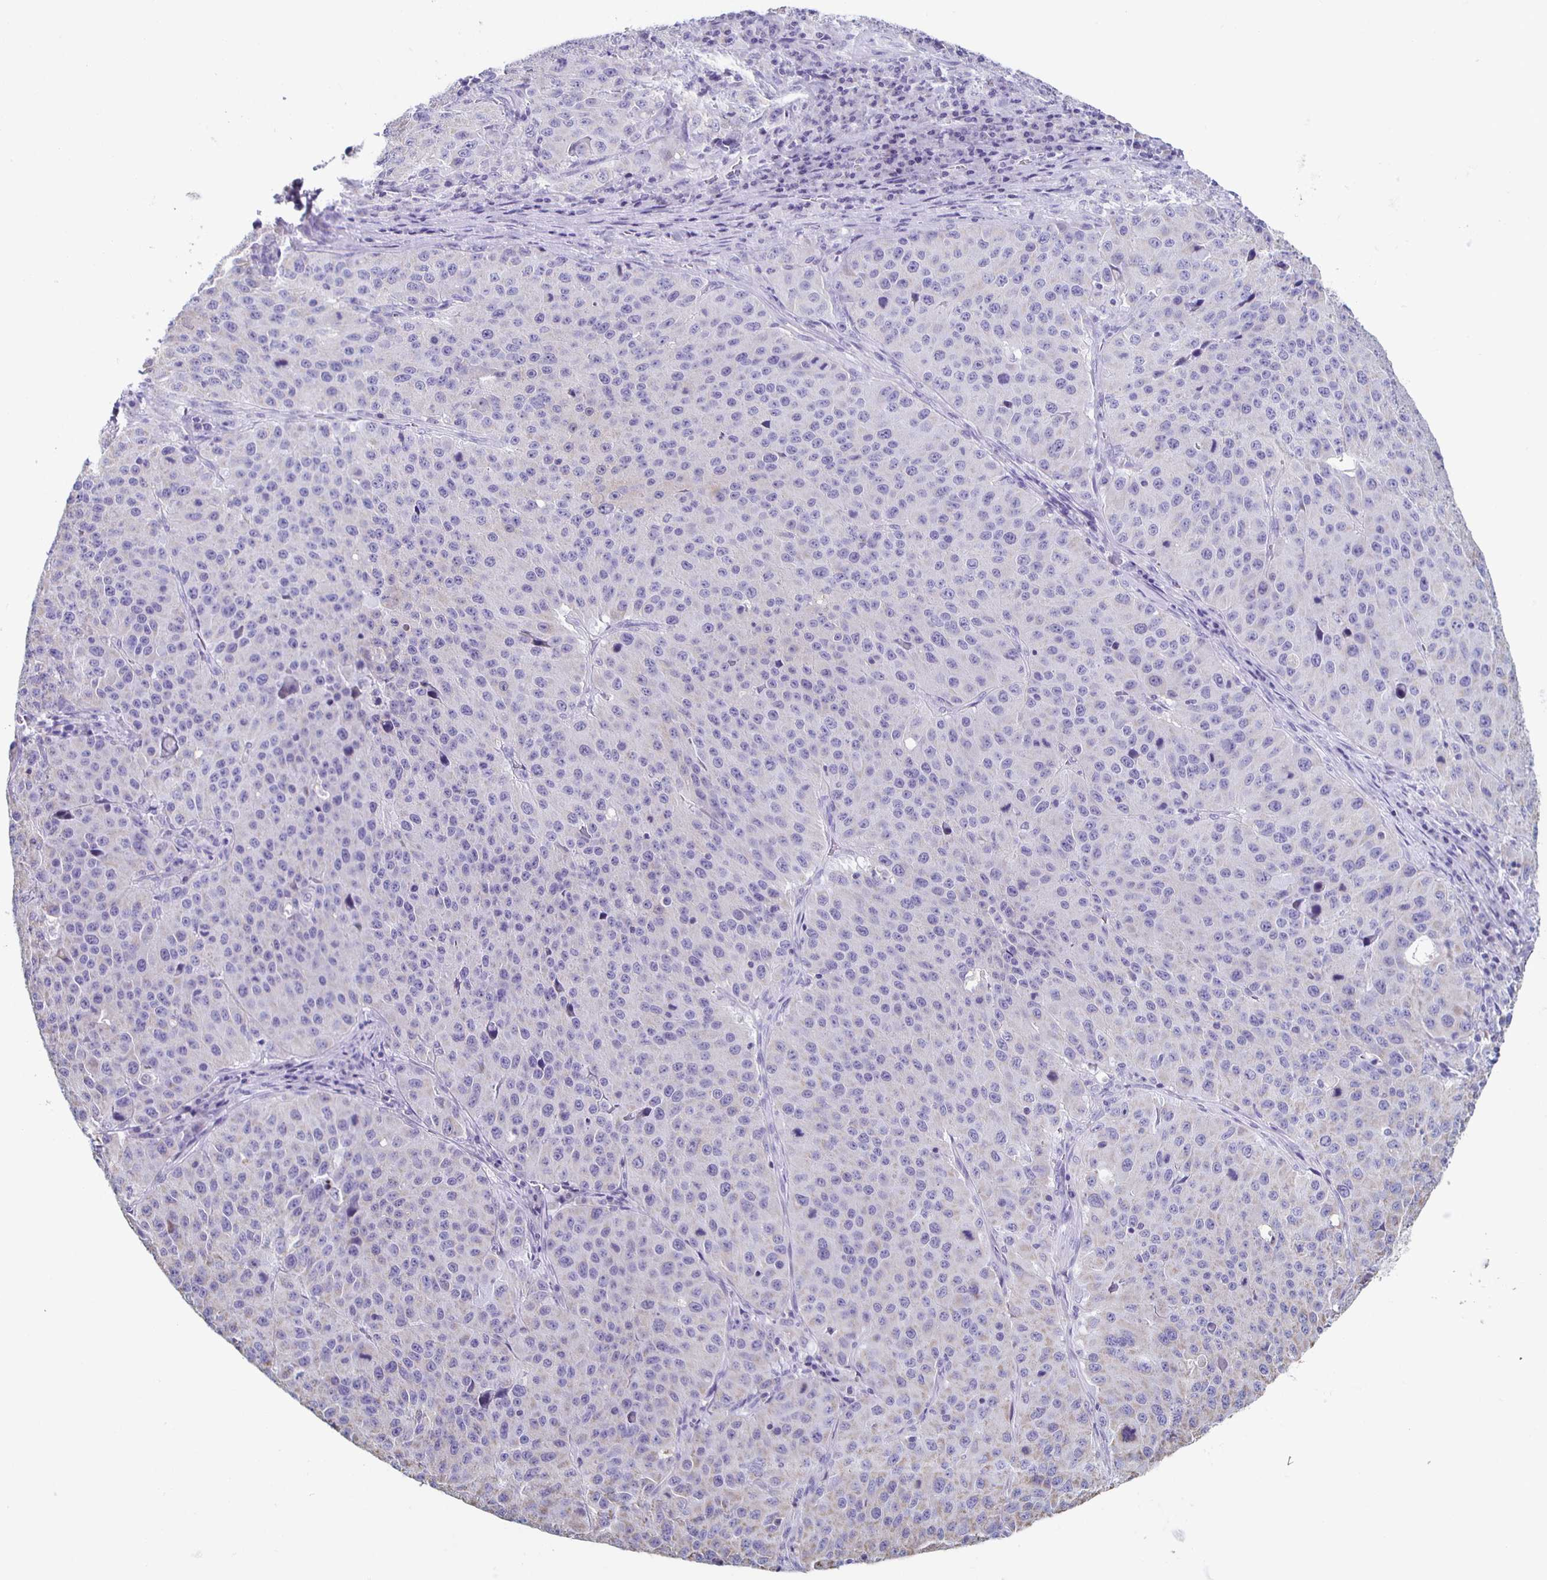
{"staining": {"intensity": "negative", "quantity": "none", "location": "none"}, "tissue": "stomach cancer", "cell_type": "Tumor cells", "image_type": "cancer", "snomed": [{"axis": "morphology", "description": "Adenocarcinoma, NOS"}, {"axis": "topography", "description": "Stomach"}], "caption": "Immunohistochemistry (IHC) micrograph of human stomach cancer stained for a protein (brown), which shows no expression in tumor cells.", "gene": "TPPP", "patient": {"sex": "male", "age": 71}}